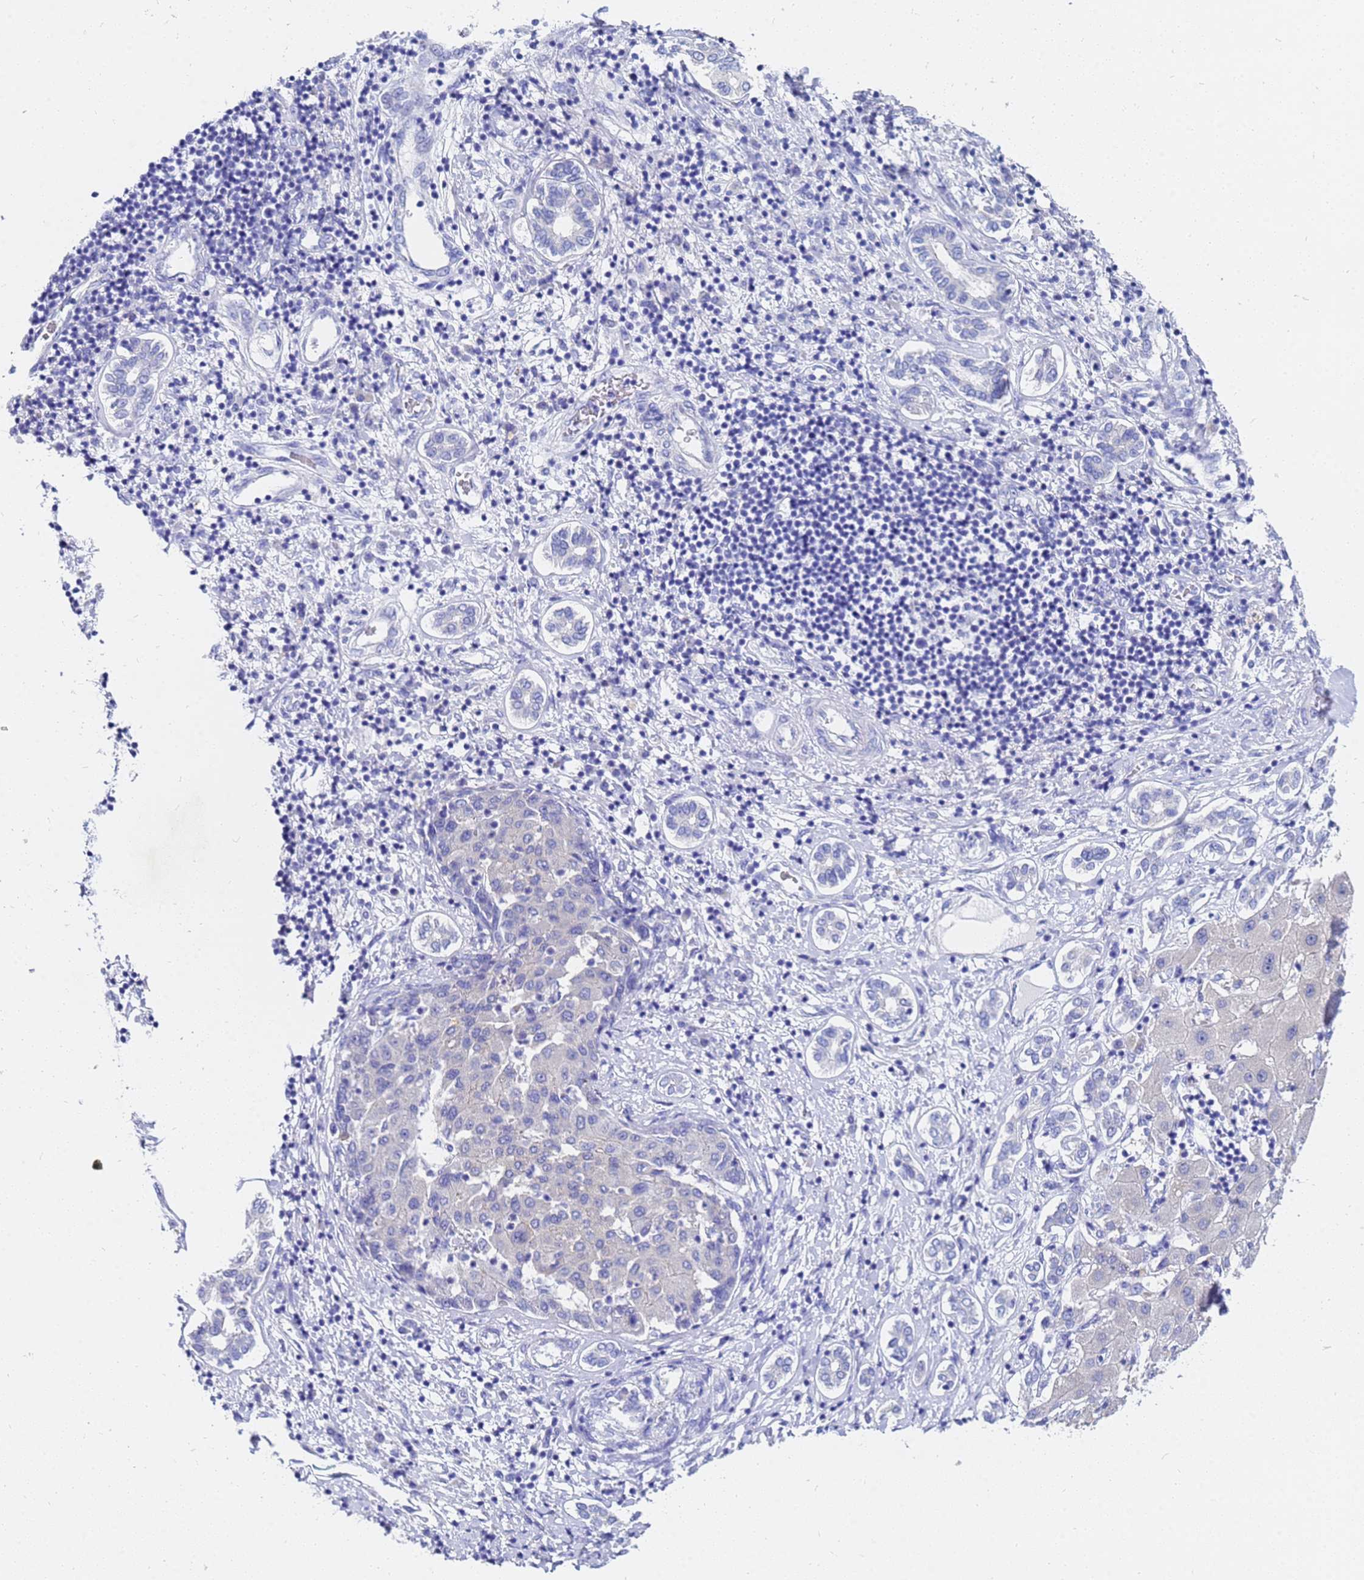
{"staining": {"intensity": "negative", "quantity": "none", "location": "none"}, "tissue": "liver cancer", "cell_type": "Tumor cells", "image_type": "cancer", "snomed": [{"axis": "morphology", "description": "Carcinoma, Hepatocellular, NOS"}, {"axis": "topography", "description": "Liver"}], "caption": "Human hepatocellular carcinoma (liver) stained for a protein using immunohistochemistry (IHC) exhibits no positivity in tumor cells.", "gene": "C2orf72", "patient": {"sex": "male", "age": 65}}